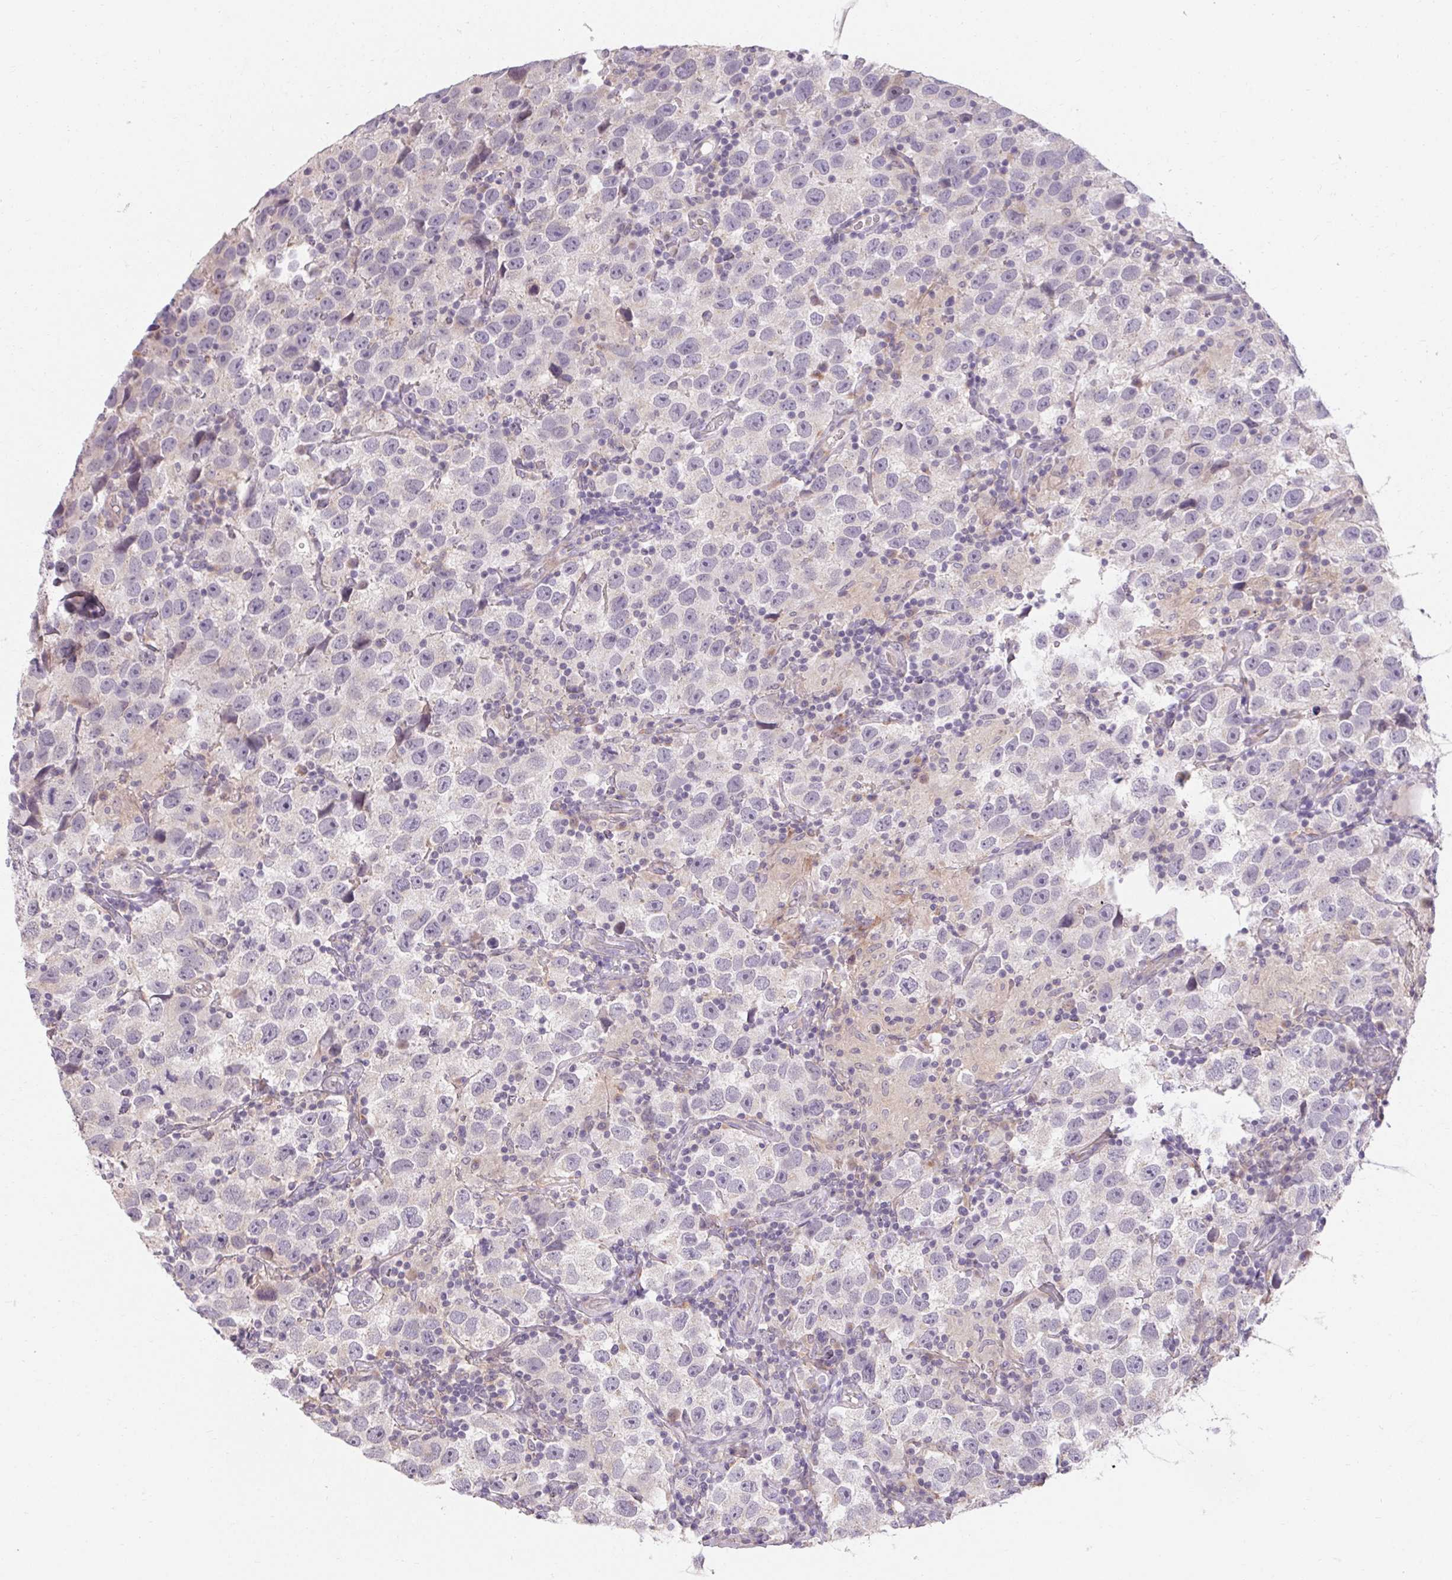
{"staining": {"intensity": "negative", "quantity": "none", "location": "none"}, "tissue": "testis cancer", "cell_type": "Tumor cells", "image_type": "cancer", "snomed": [{"axis": "morphology", "description": "Seminoma, NOS"}, {"axis": "topography", "description": "Testis"}], "caption": "DAB immunohistochemical staining of seminoma (testis) reveals no significant expression in tumor cells.", "gene": "TMEM52B", "patient": {"sex": "male", "age": 26}}